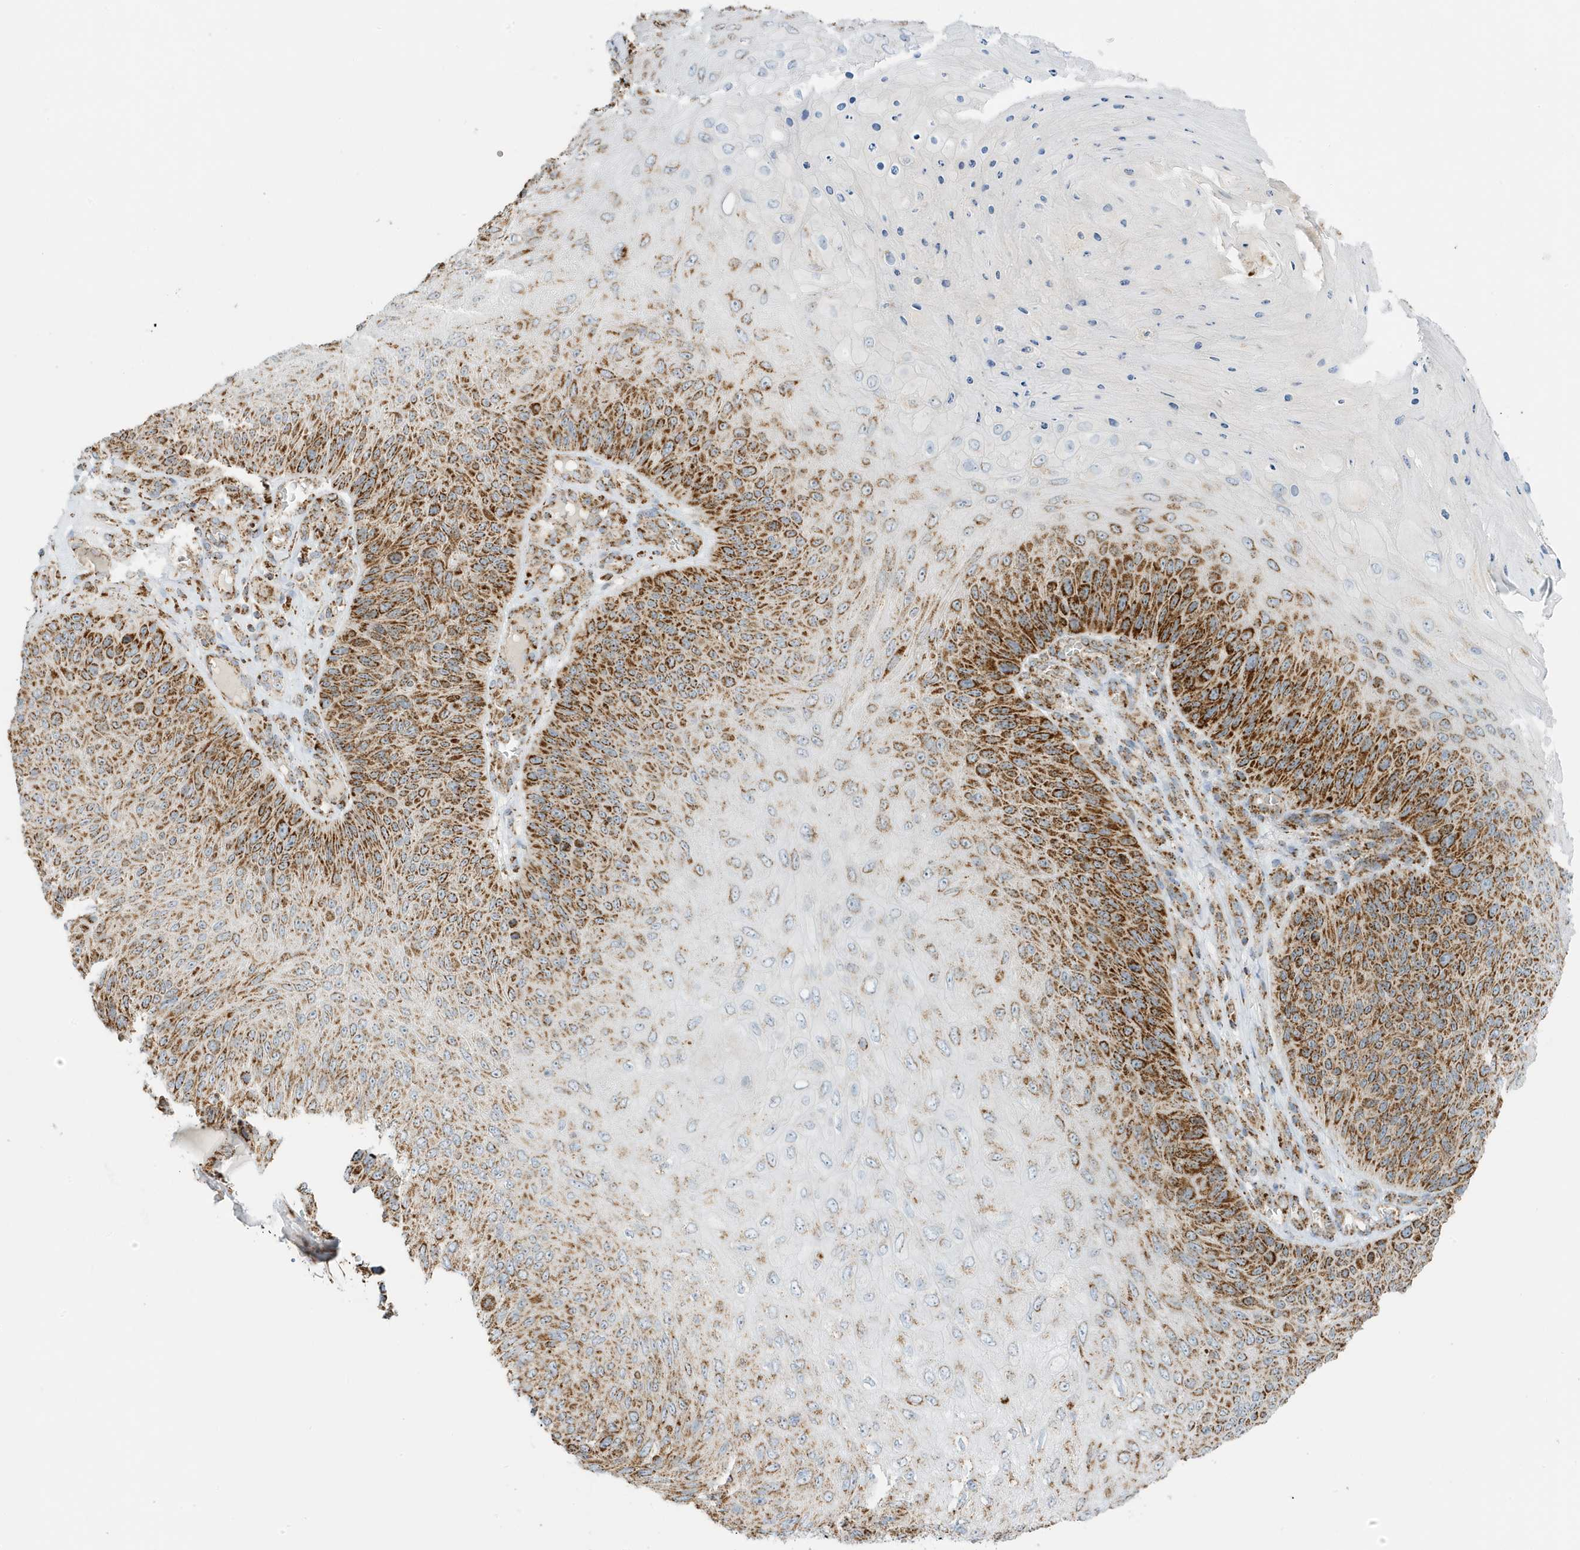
{"staining": {"intensity": "moderate", "quantity": ">75%", "location": "cytoplasmic/membranous"}, "tissue": "skin cancer", "cell_type": "Tumor cells", "image_type": "cancer", "snomed": [{"axis": "morphology", "description": "Squamous cell carcinoma, NOS"}, {"axis": "topography", "description": "Skin"}], "caption": "This image exhibits immunohistochemistry staining of human skin cancer (squamous cell carcinoma), with medium moderate cytoplasmic/membranous positivity in about >75% of tumor cells.", "gene": "ATP5ME", "patient": {"sex": "female", "age": 88}}